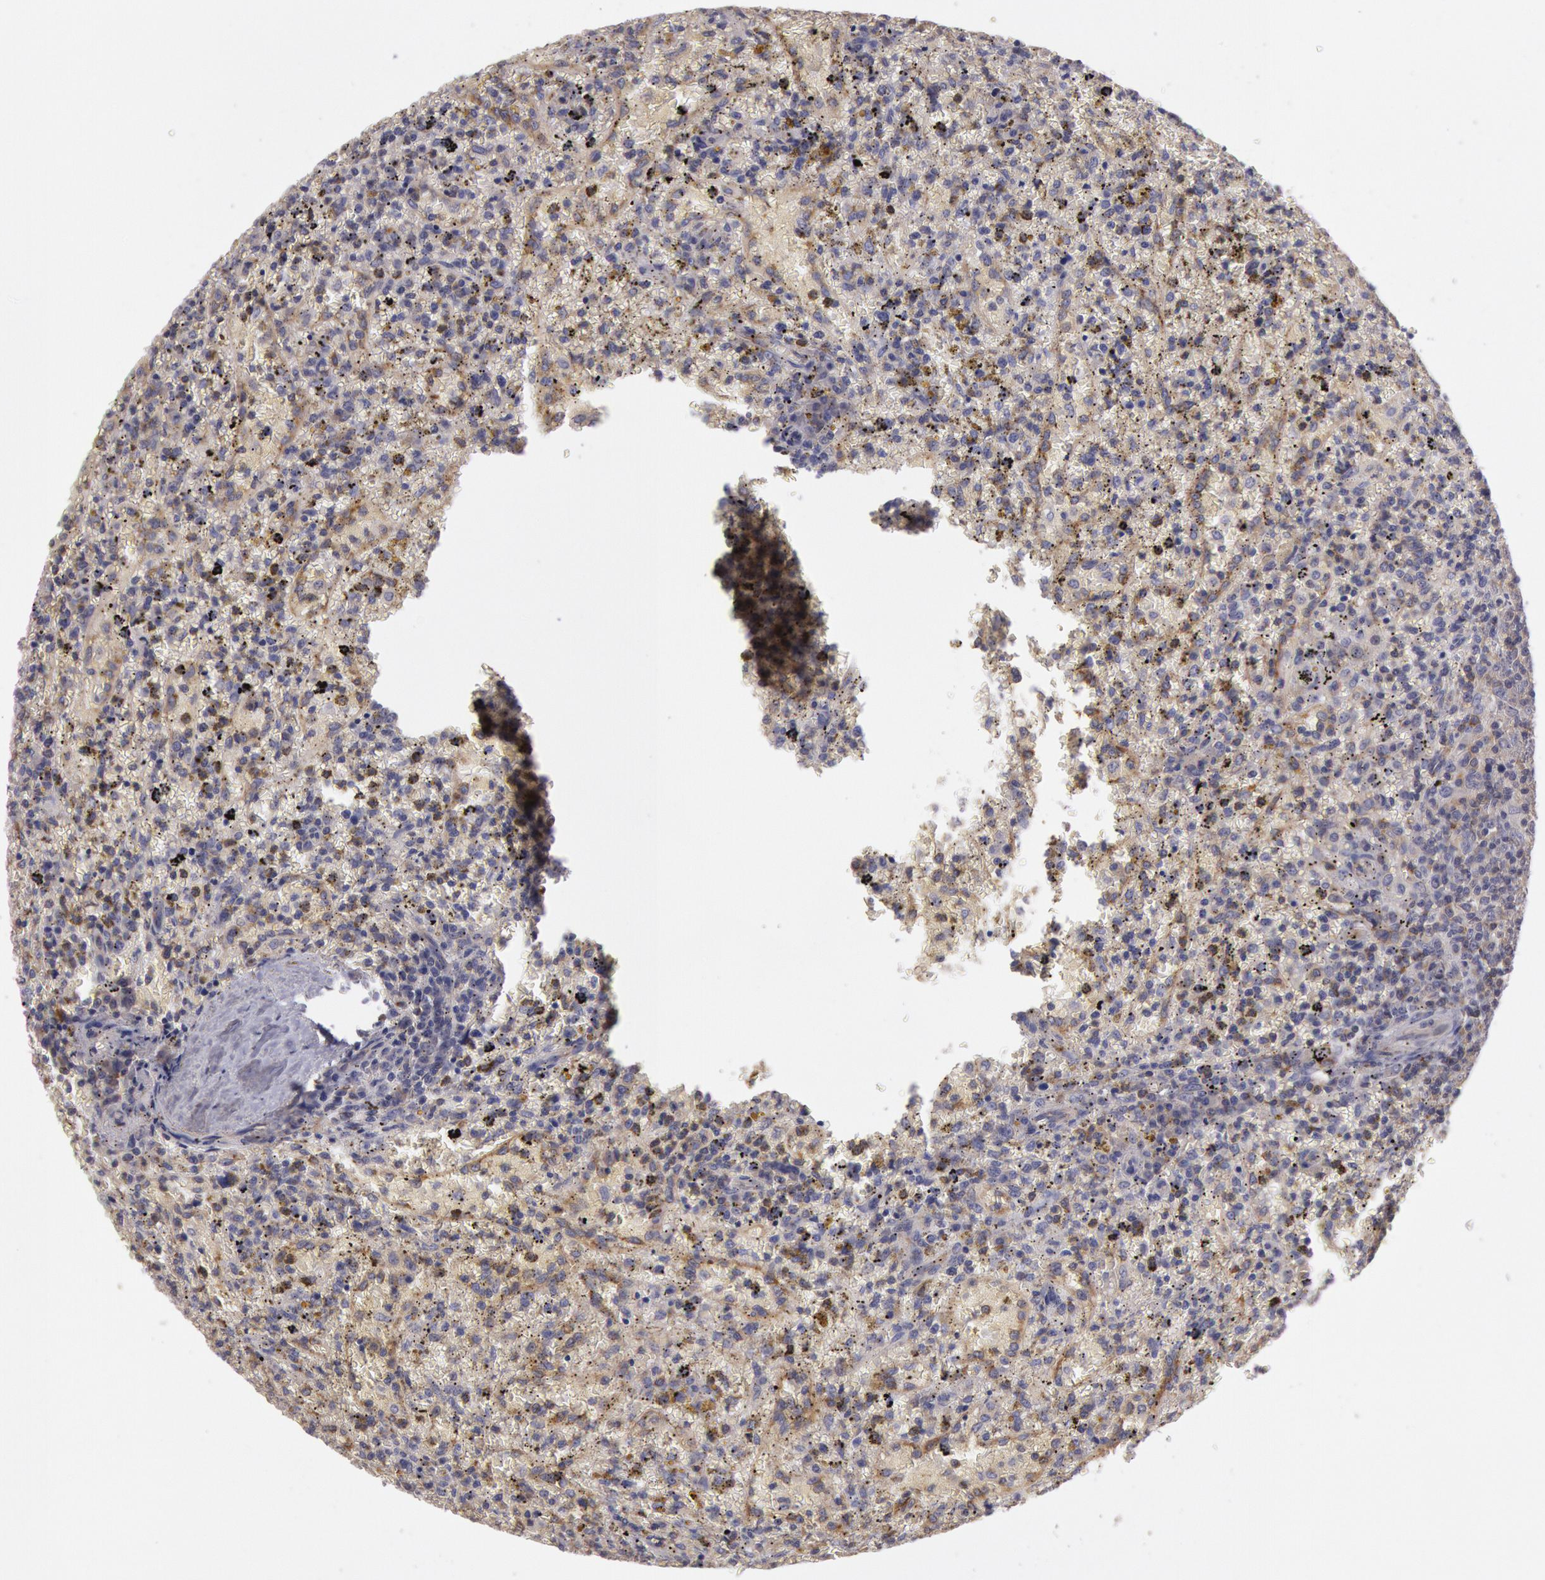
{"staining": {"intensity": "weak", "quantity": "<25%", "location": "cytoplasmic/membranous"}, "tissue": "lymphoma", "cell_type": "Tumor cells", "image_type": "cancer", "snomed": [{"axis": "morphology", "description": "Malignant lymphoma, non-Hodgkin's type, High grade"}, {"axis": "topography", "description": "Spleen"}, {"axis": "topography", "description": "Lymph node"}], "caption": "An image of human malignant lymphoma, non-Hodgkin's type (high-grade) is negative for staining in tumor cells. (Stains: DAB (3,3'-diaminobenzidine) immunohistochemistry with hematoxylin counter stain, Microscopy: brightfield microscopy at high magnification).", "gene": "NMT2", "patient": {"sex": "female", "age": 70}}